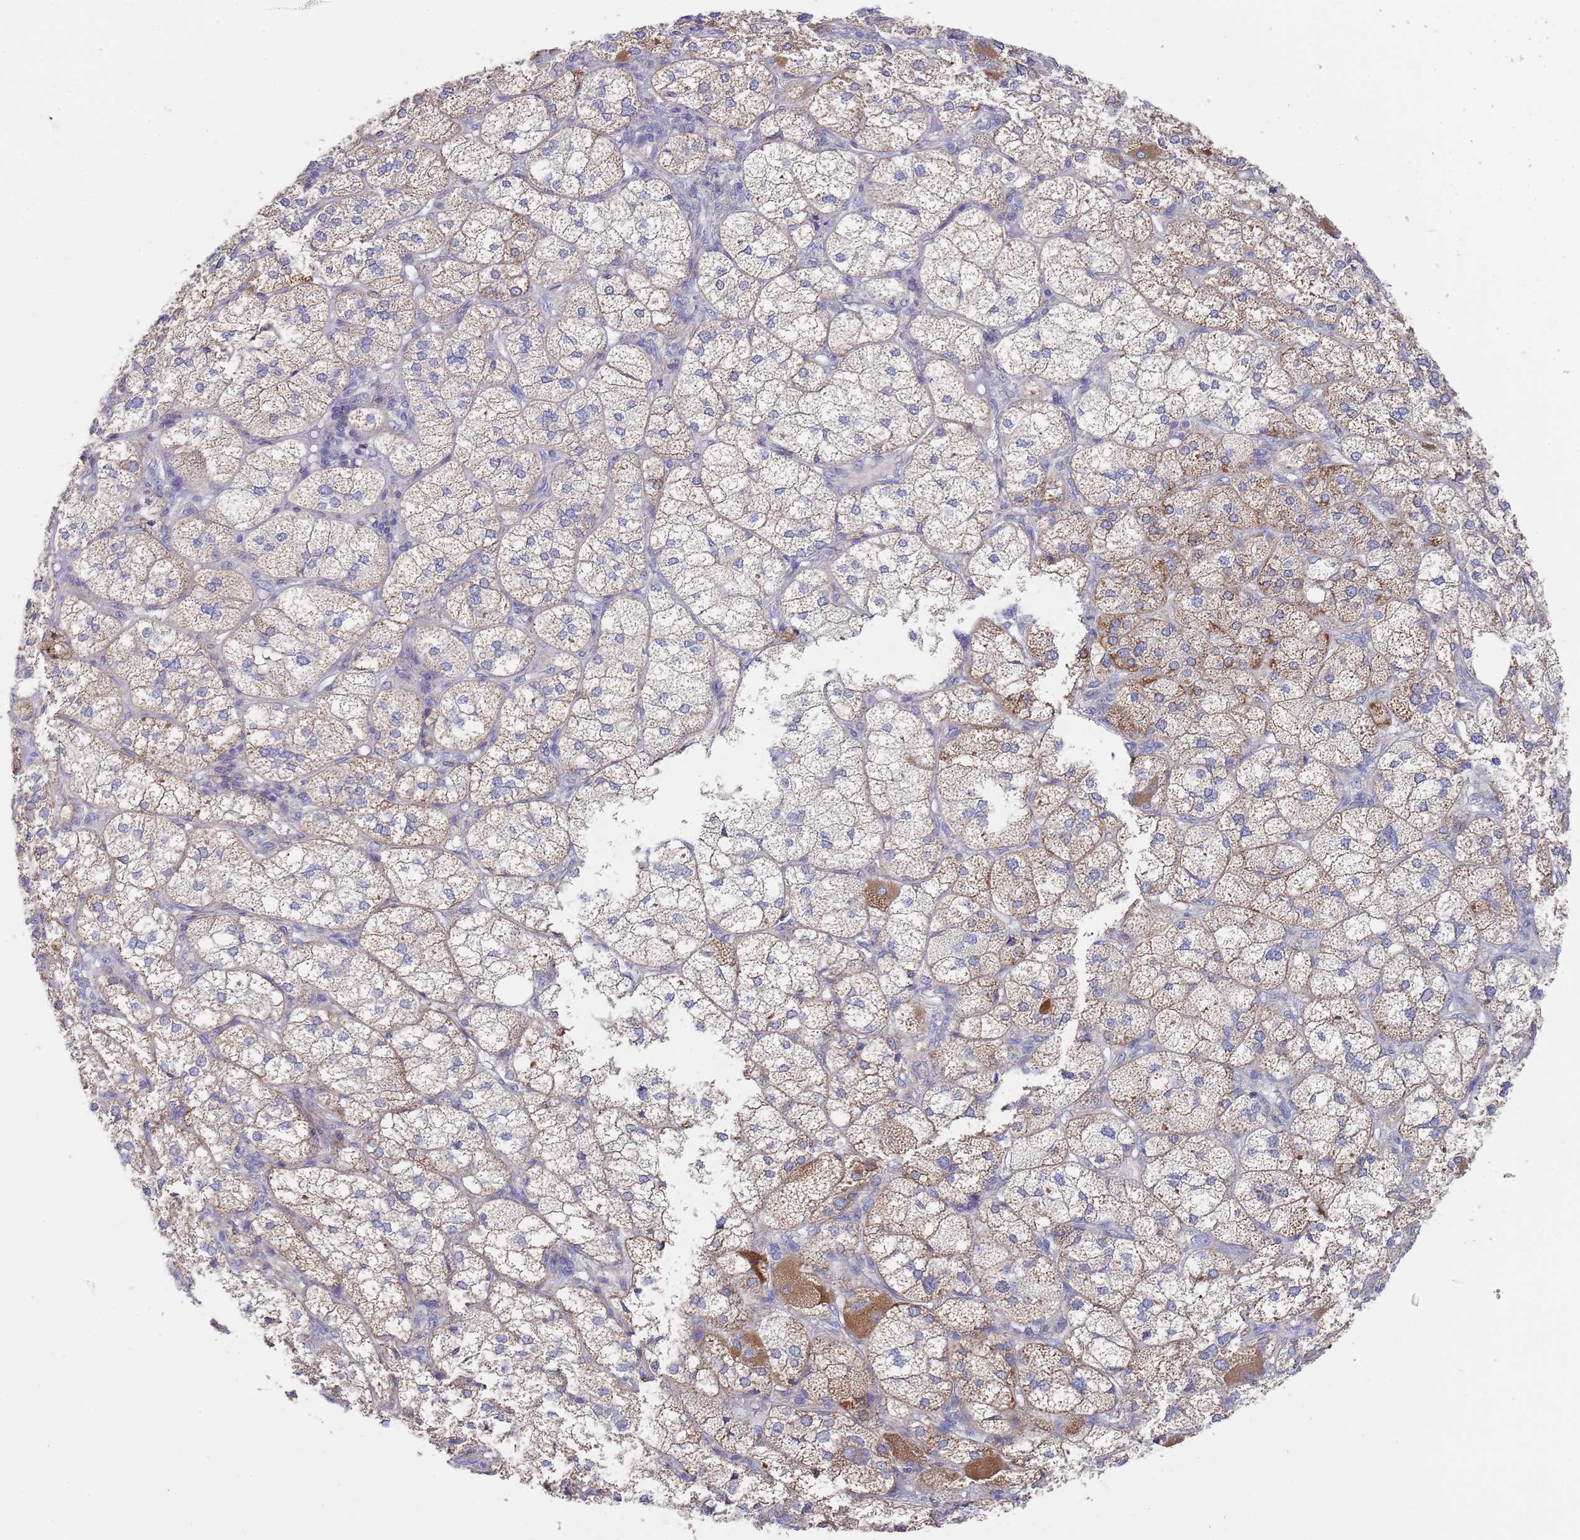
{"staining": {"intensity": "moderate", "quantity": "25%-75%", "location": "cytoplasmic/membranous"}, "tissue": "adrenal gland", "cell_type": "Glandular cells", "image_type": "normal", "snomed": [{"axis": "morphology", "description": "Normal tissue, NOS"}, {"axis": "topography", "description": "Adrenal gland"}], "caption": "Immunohistochemistry (IHC) (DAB) staining of normal adrenal gland shows moderate cytoplasmic/membranous protein staining in about 25%-75% of glandular cells.", "gene": "SCAPER", "patient": {"sex": "female", "age": 61}}